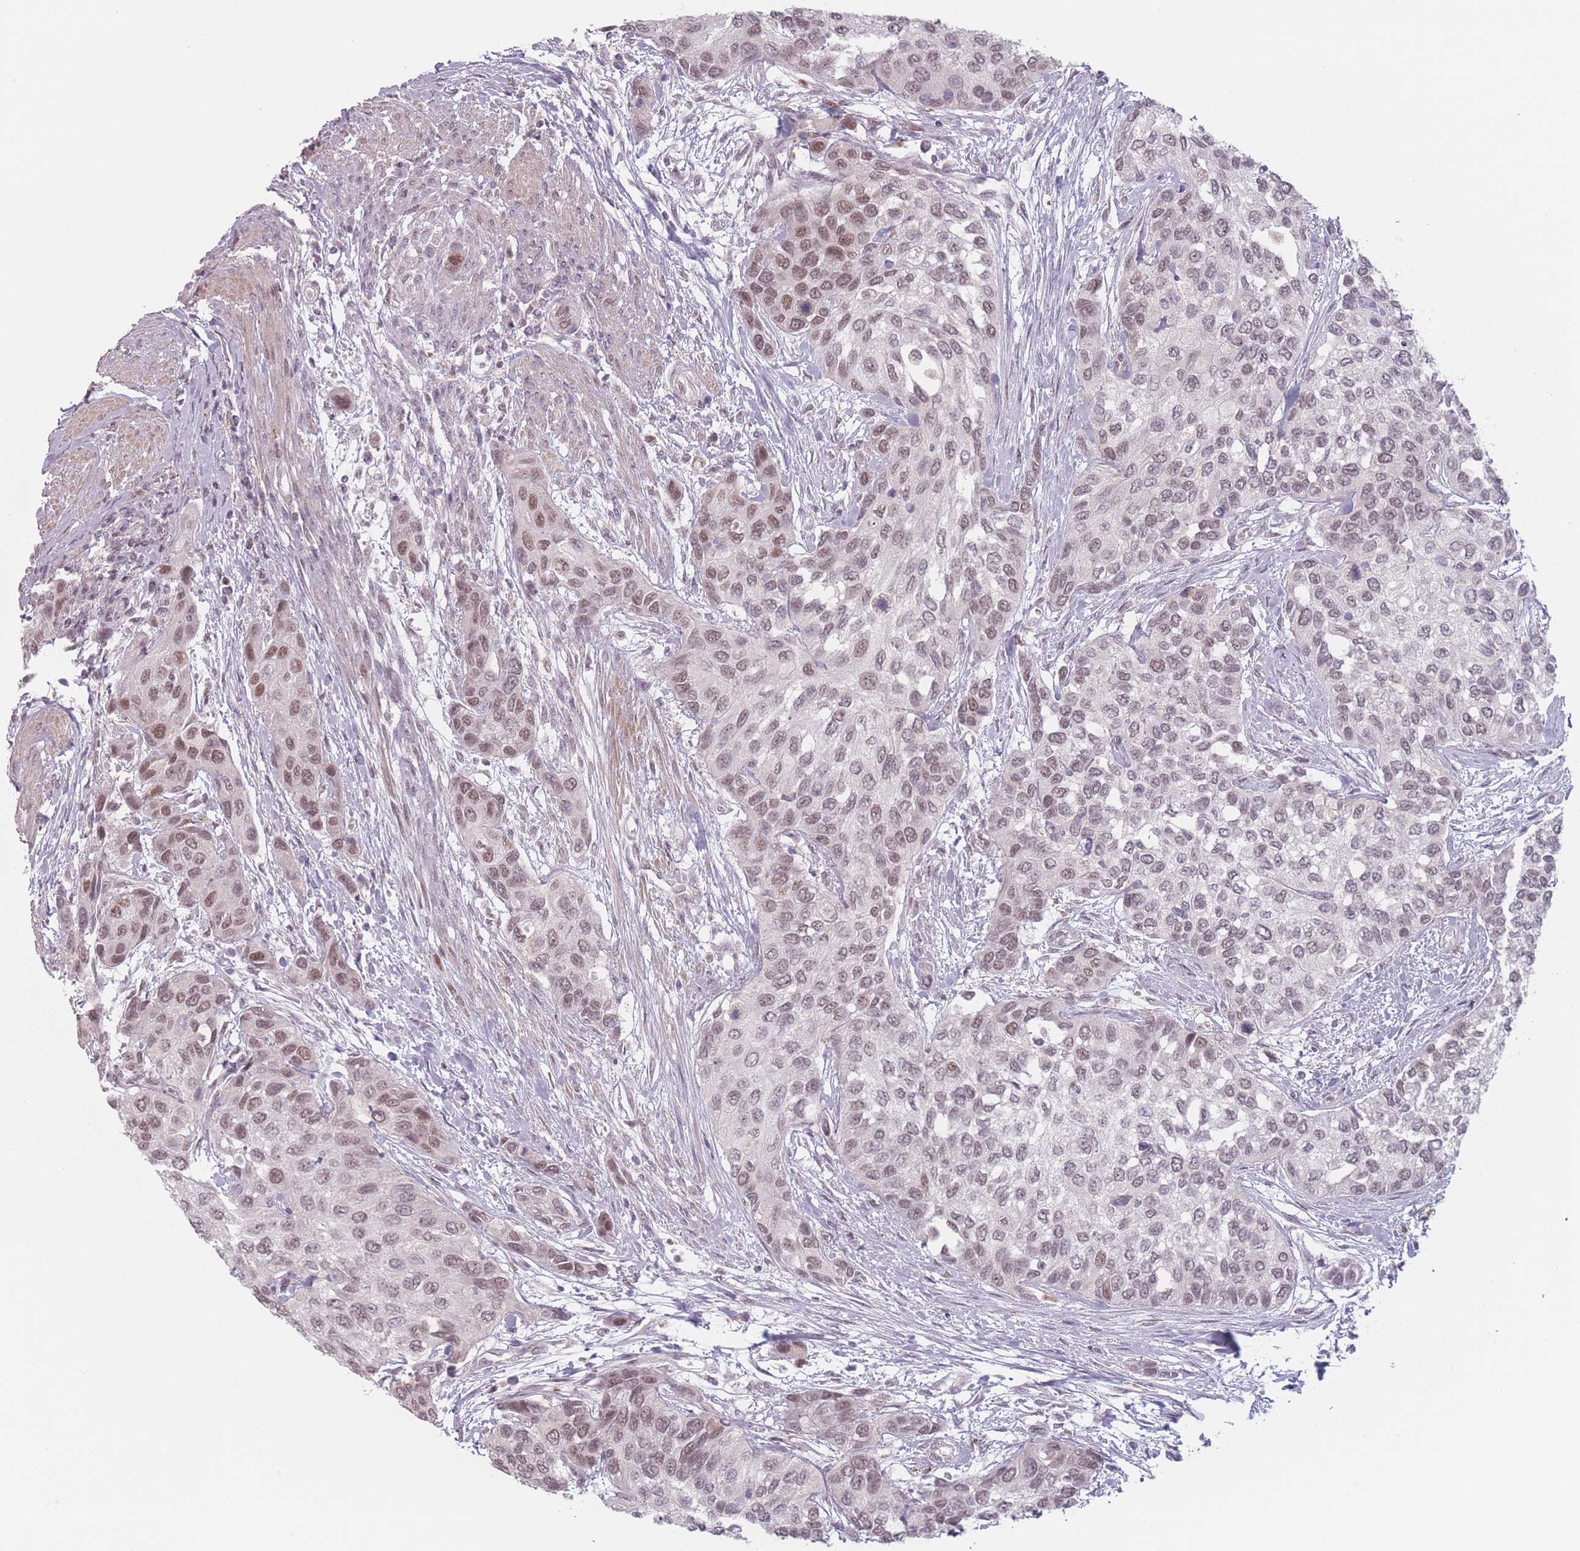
{"staining": {"intensity": "moderate", "quantity": ">75%", "location": "nuclear"}, "tissue": "urothelial cancer", "cell_type": "Tumor cells", "image_type": "cancer", "snomed": [{"axis": "morphology", "description": "Normal tissue, NOS"}, {"axis": "morphology", "description": "Urothelial carcinoma, High grade"}, {"axis": "topography", "description": "Vascular tissue"}, {"axis": "topography", "description": "Urinary bladder"}], "caption": "A brown stain labels moderate nuclear positivity of a protein in urothelial carcinoma (high-grade) tumor cells.", "gene": "OR10C1", "patient": {"sex": "female", "age": 56}}